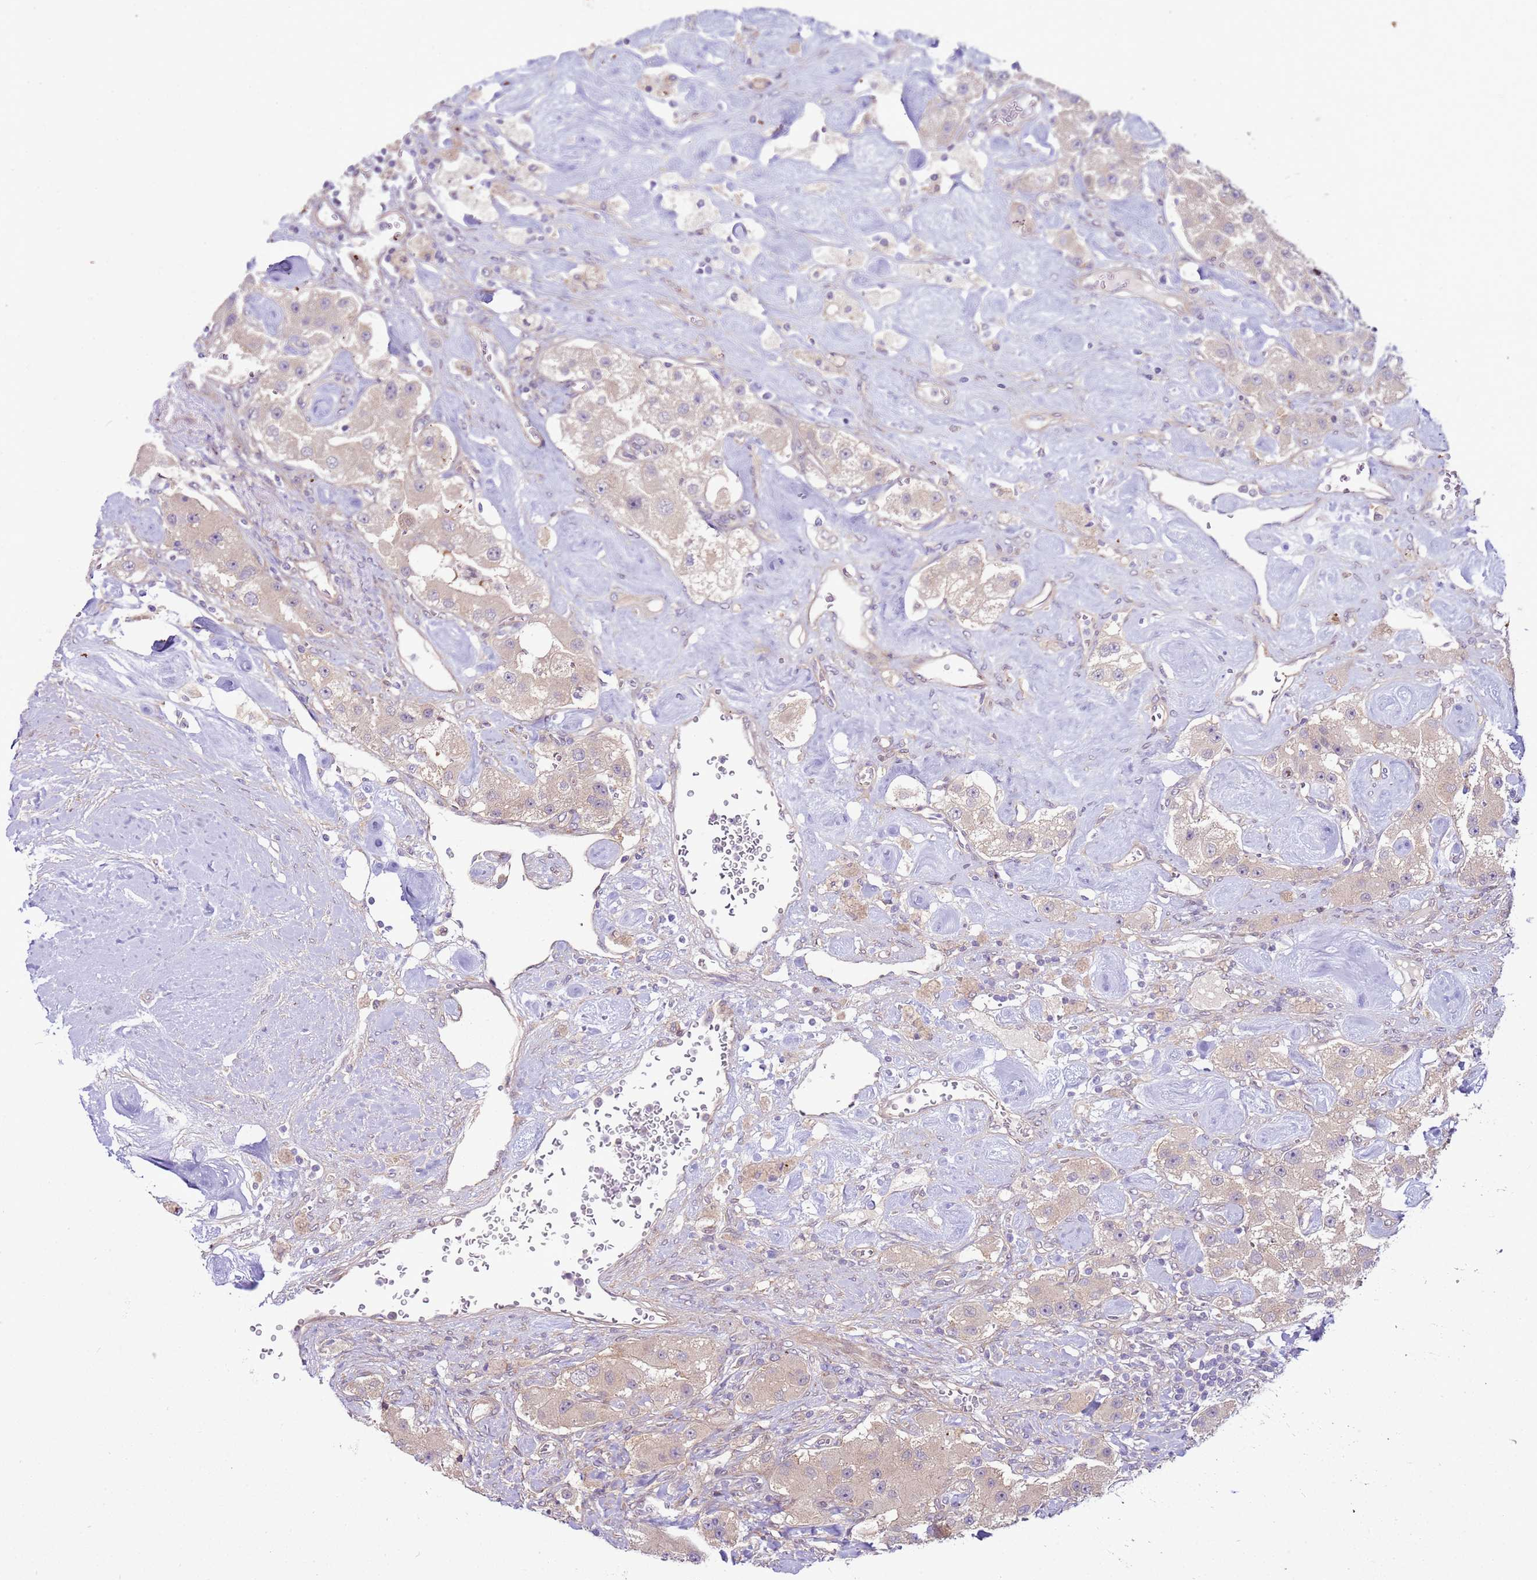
{"staining": {"intensity": "weak", "quantity": "<25%", "location": "cytoplasmic/membranous"}, "tissue": "carcinoid", "cell_type": "Tumor cells", "image_type": "cancer", "snomed": [{"axis": "morphology", "description": "Carcinoid, malignant, NOS"}, {"axis": "topography", "description": "Pancreas"}], "caption": "An image of malignant carcinoid stained for a protein shows no brown staining in tumor cells. (DAB (3,3'-diaminobenzidine) immunohistochemistry (IHC), high magnification).", "gene": "SCARA3", "patient": {"sex": "male", "age": 41}}